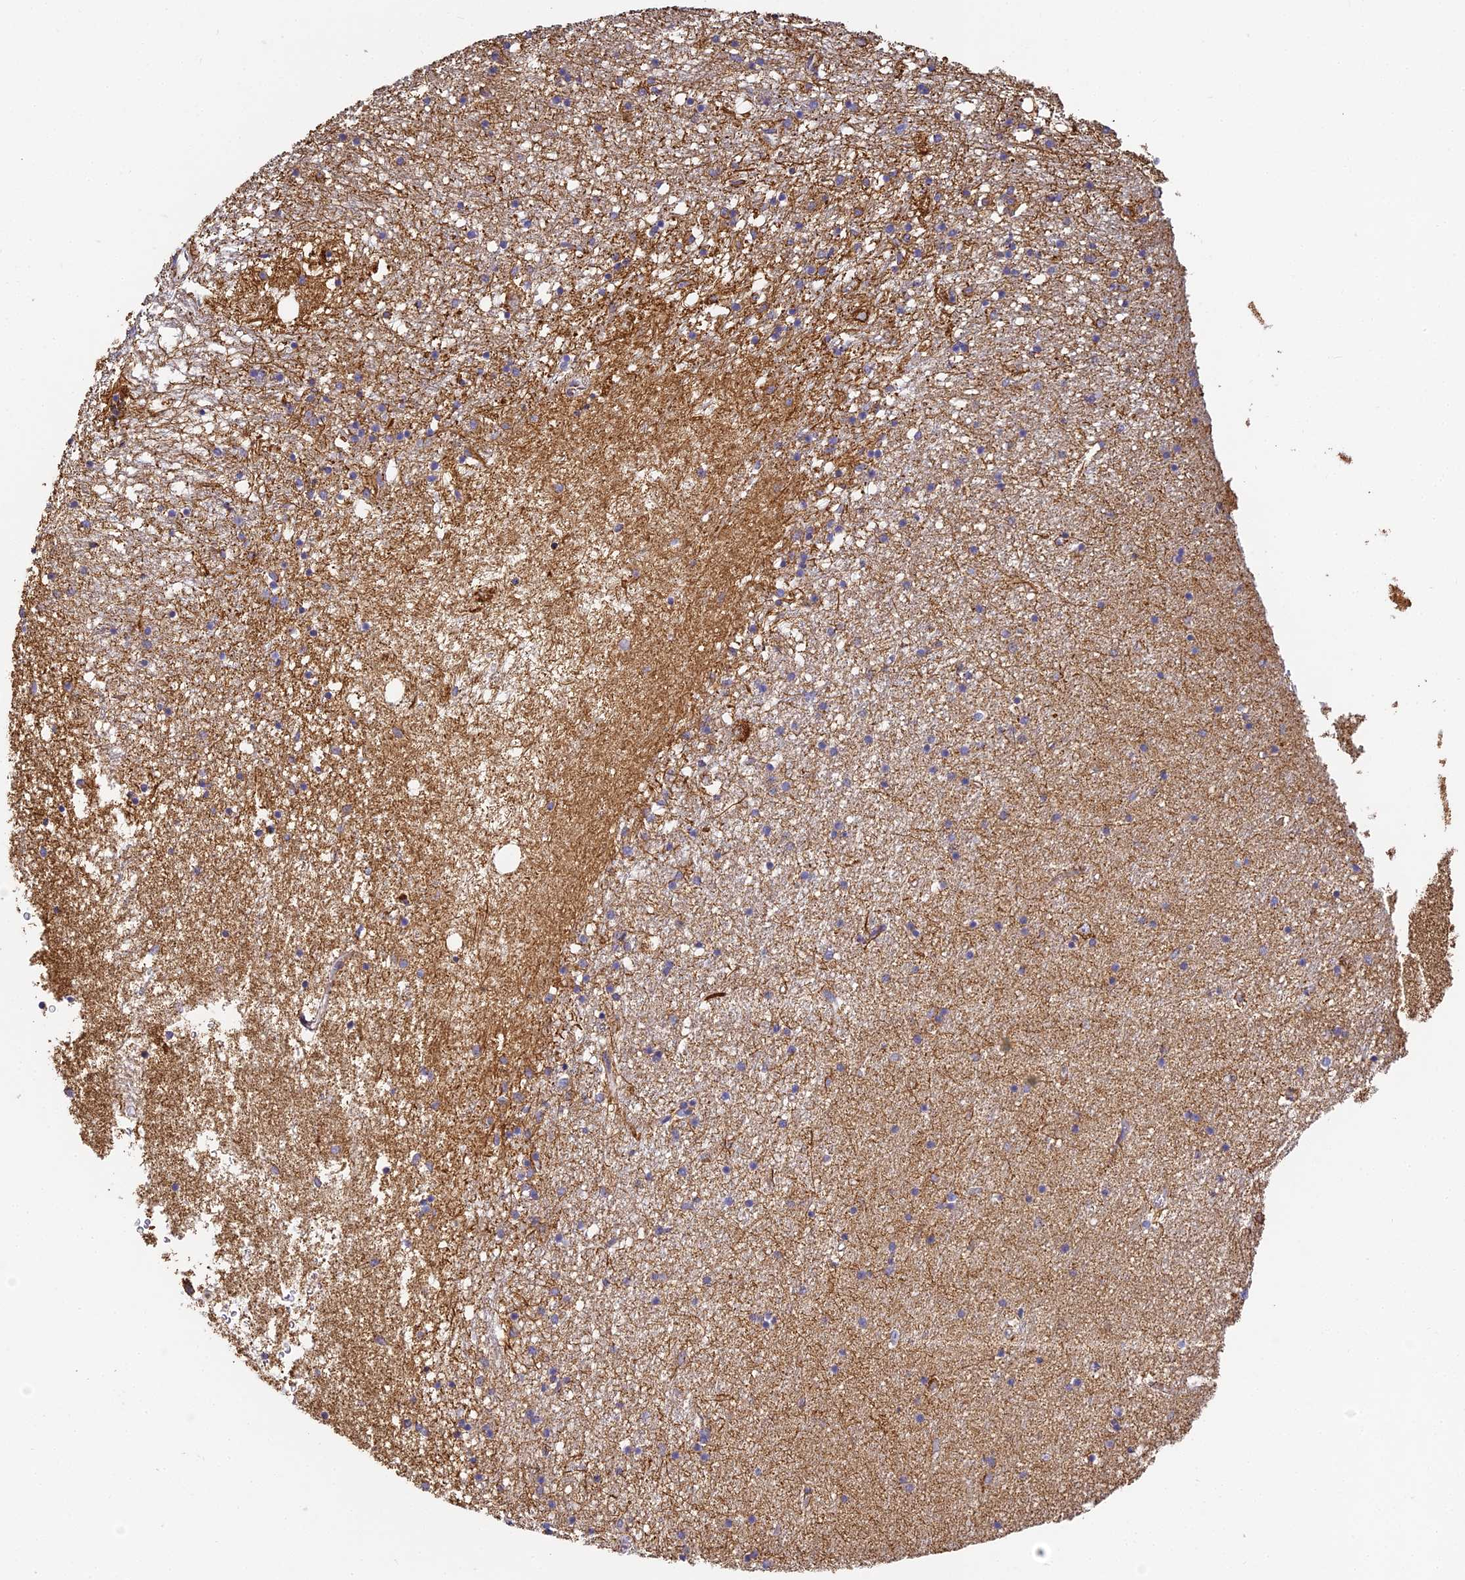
{"staining": {"intensity": "weak", "quantity": "<25%", "location": "cytoplasmic/membranous"}, "tissue": "hippocampus", "cell_type": "Glial cells", "image_type": "normal", "snomed": [{"axis": "morphology", "description": "Normal tissue, NOS"}, {"axis": "topography", "description": "Hippocampus"}], "caption": "Immunohistochemistry (IHC) image of unremarkable hippocampus: hippocampus stained with DAB reveals no significant protein staining in glial cells.", "gene": "COX6C", "patient": {"sex": "male", "age": 70}}